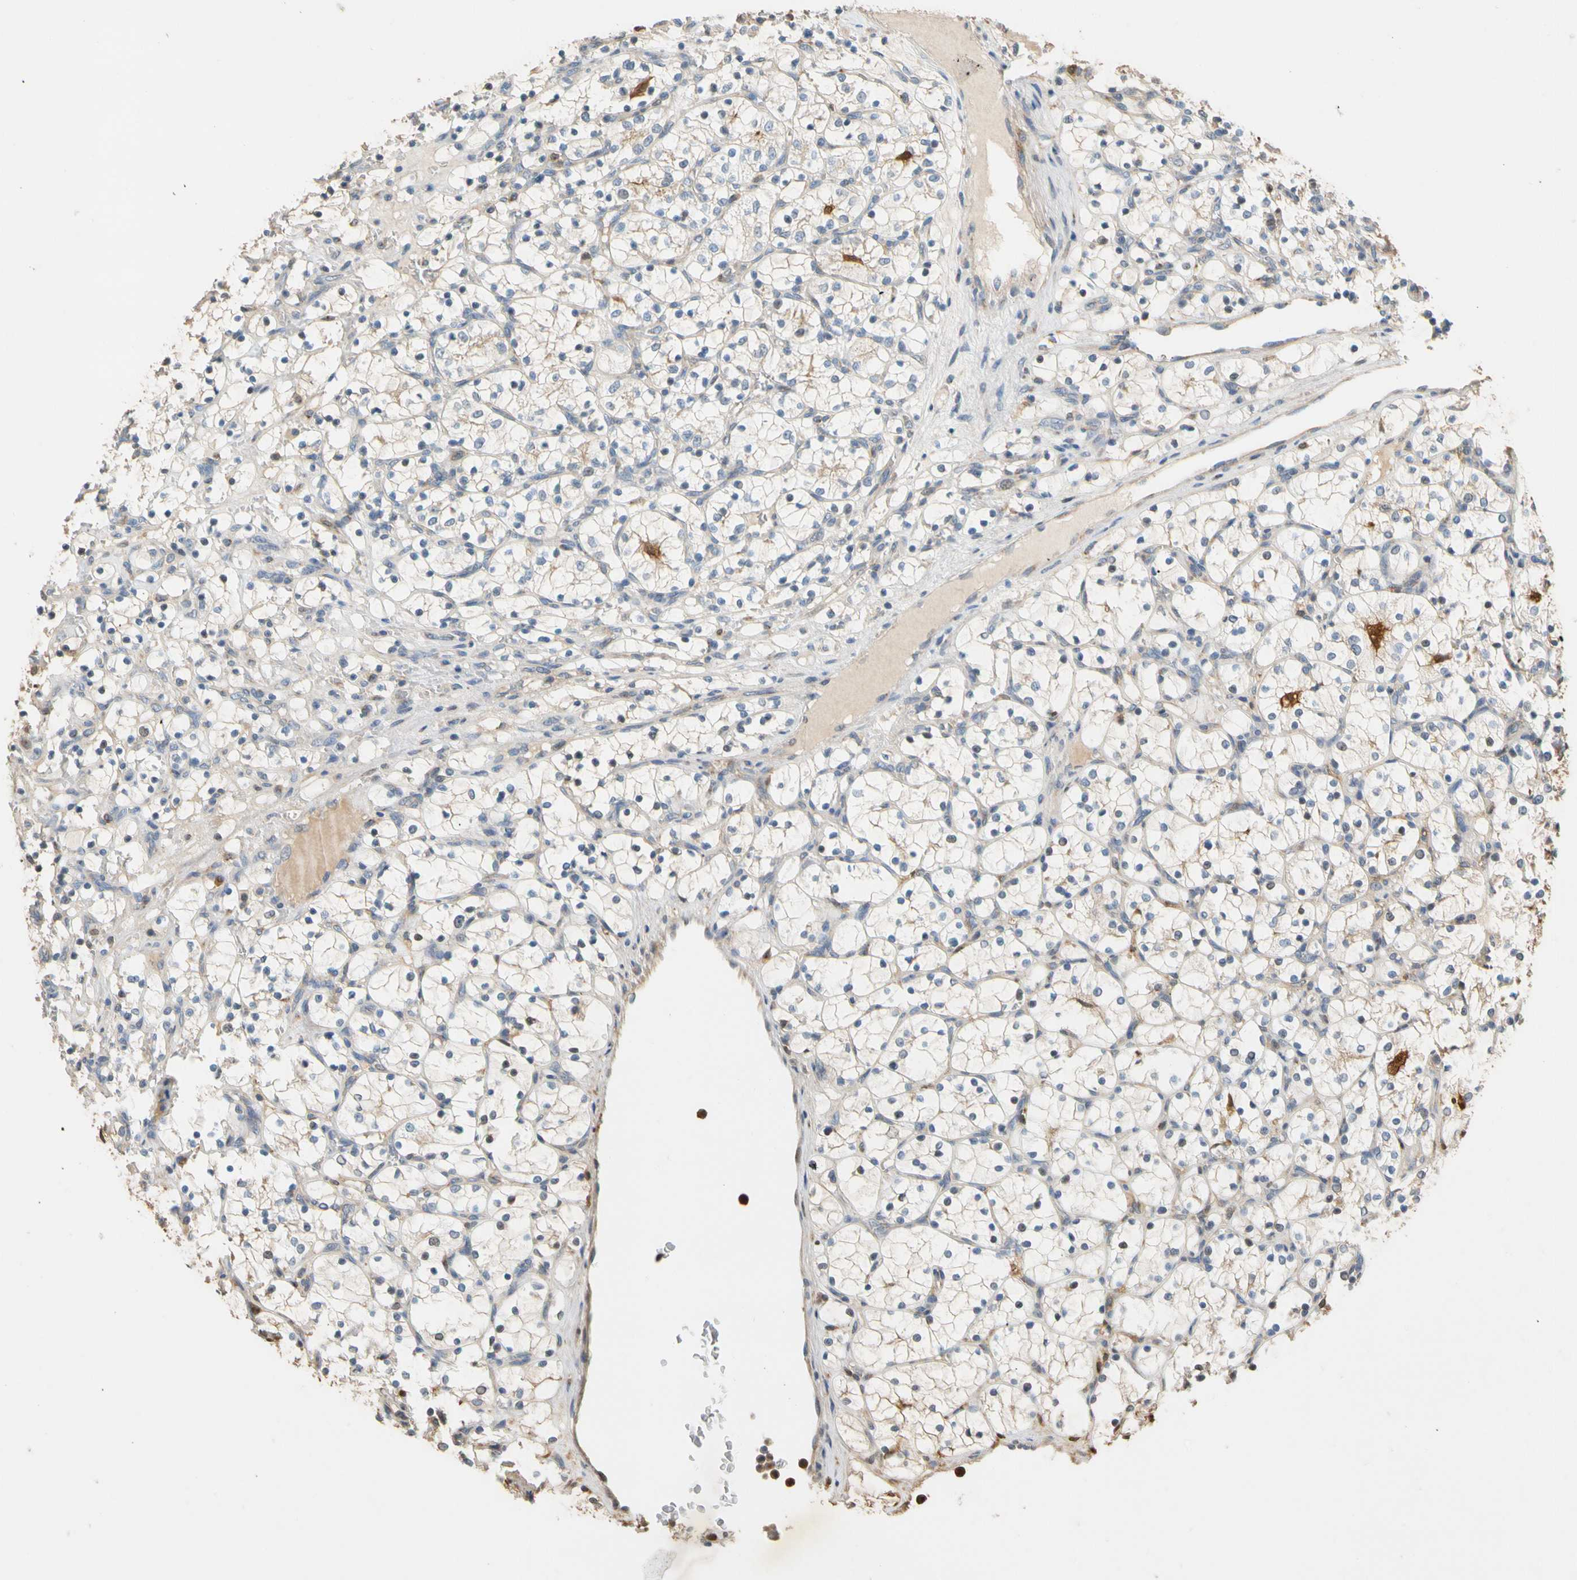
{"staining": {"intensity": "negative", "quantity": "none", "location": "none"}, "tissue": "renal cancer", "cell_type": "Tumor cells", "image_type": "cancer", "snomed": [{"axis": "morphology", "description": "Adenocarcinoma, NOS"}, {"axis": "topography", "description": "Kidney"}], "caption": "Protein analysis of adenocarcinoma (renal) shows no significant expression in tumor cells.", "gene": "GPSM2", "patient": {"sex": "female", "age": 69}}